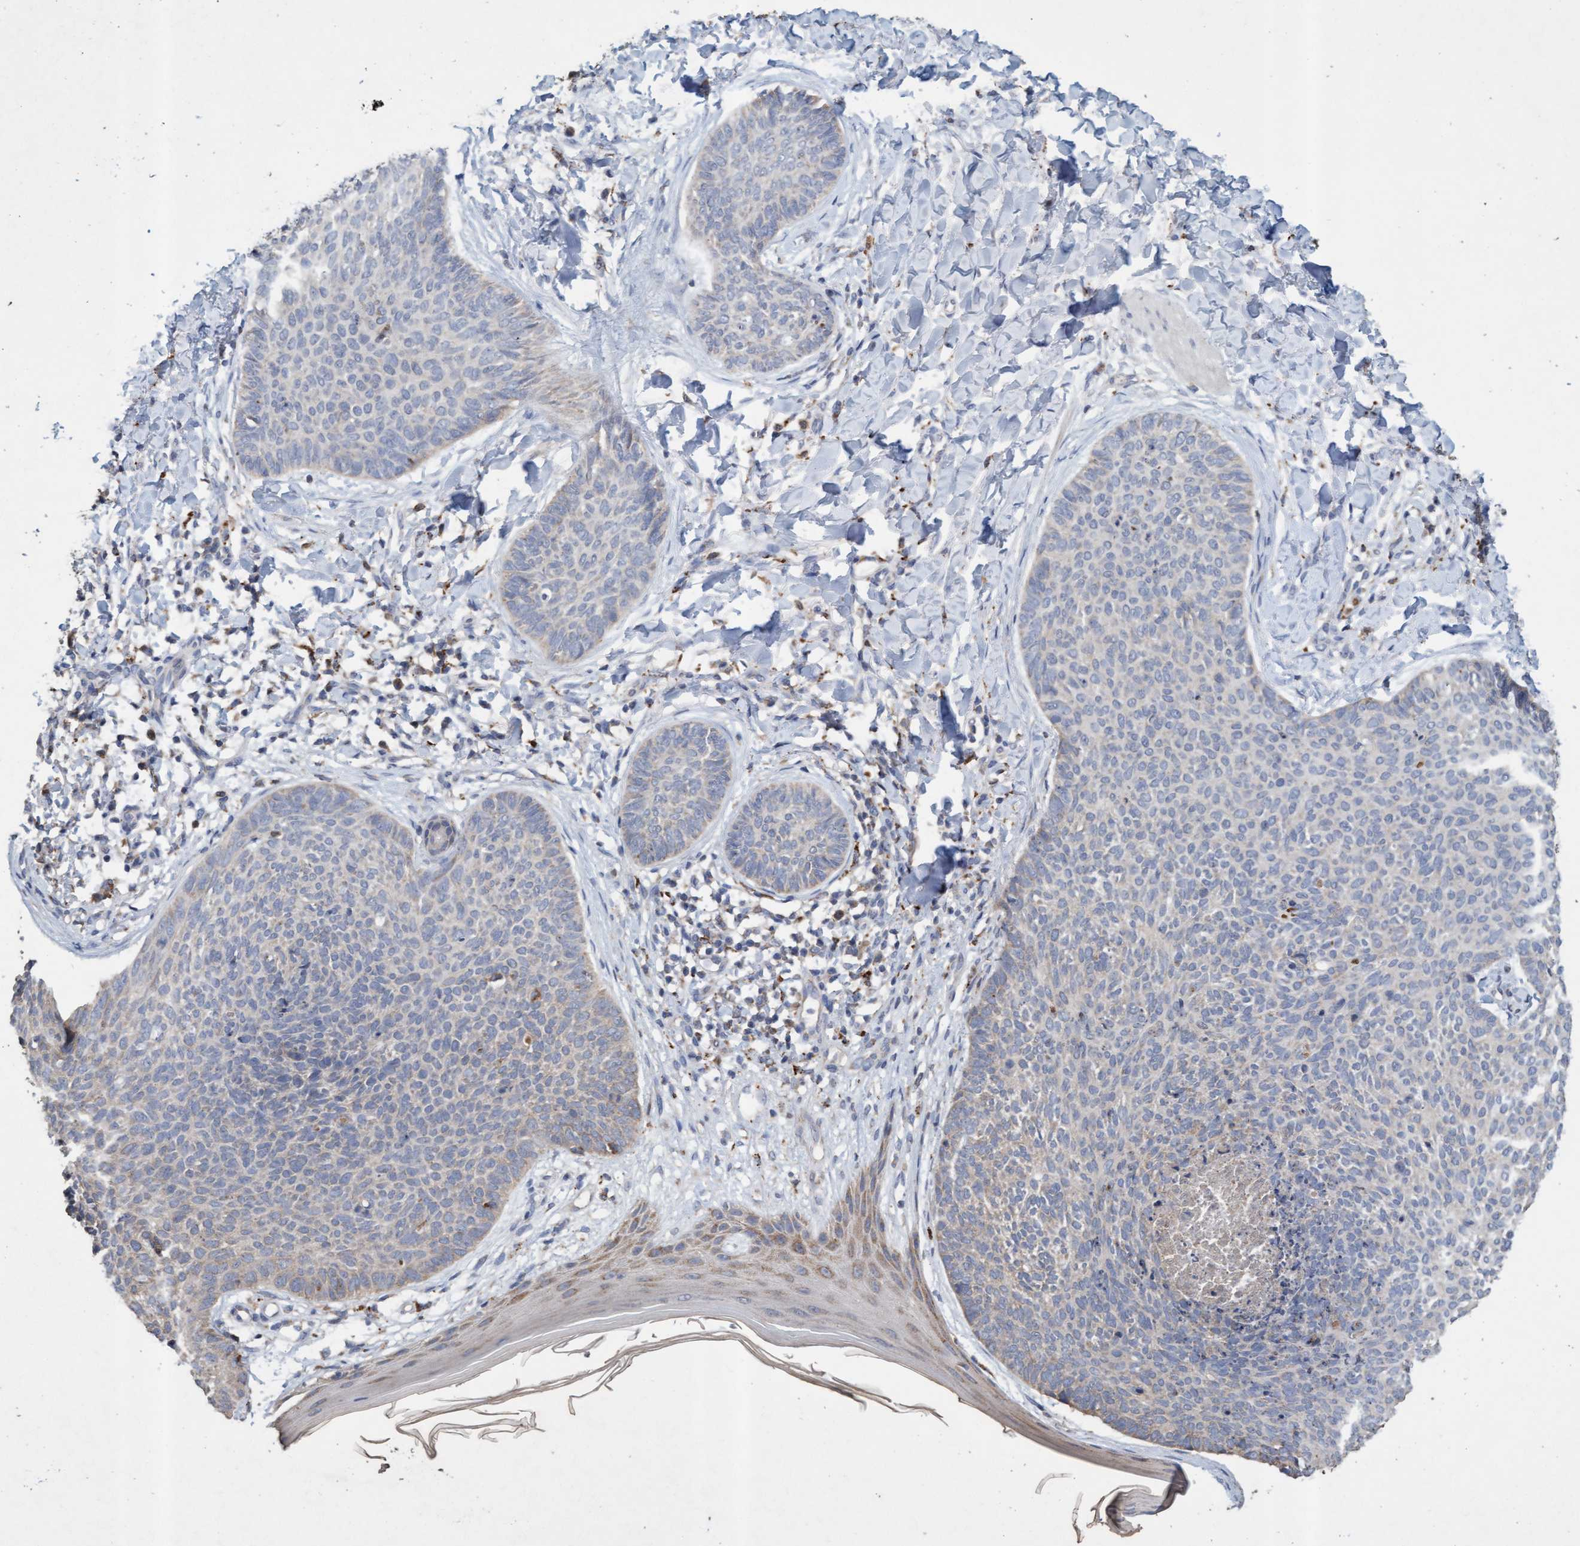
{"staining": {"intensity": "negative", "quantity": "none", "location": "none"}, "tissue": "skin cancer", "cell_type": "Tumor cells", "image_type": "cancer", "snomed": [{"axis": "morphology", "description": "Normal tissue, NOS"}, {"axis": "morphology", "description": "Basal cell carcinoma"}, {"axis": "topography", "description": "Skin"}], "caption": "This is a image of IHC staining of skin cancer, which shows no positivity in tumor cells. The staining is performed using DAB (3,3'-diaminobenzidine) brown chromogen with nuclei counter-stained in using hematoxylin.", "gene": "ATPAF2", "patient": {"sex": "male", "age": 50}}